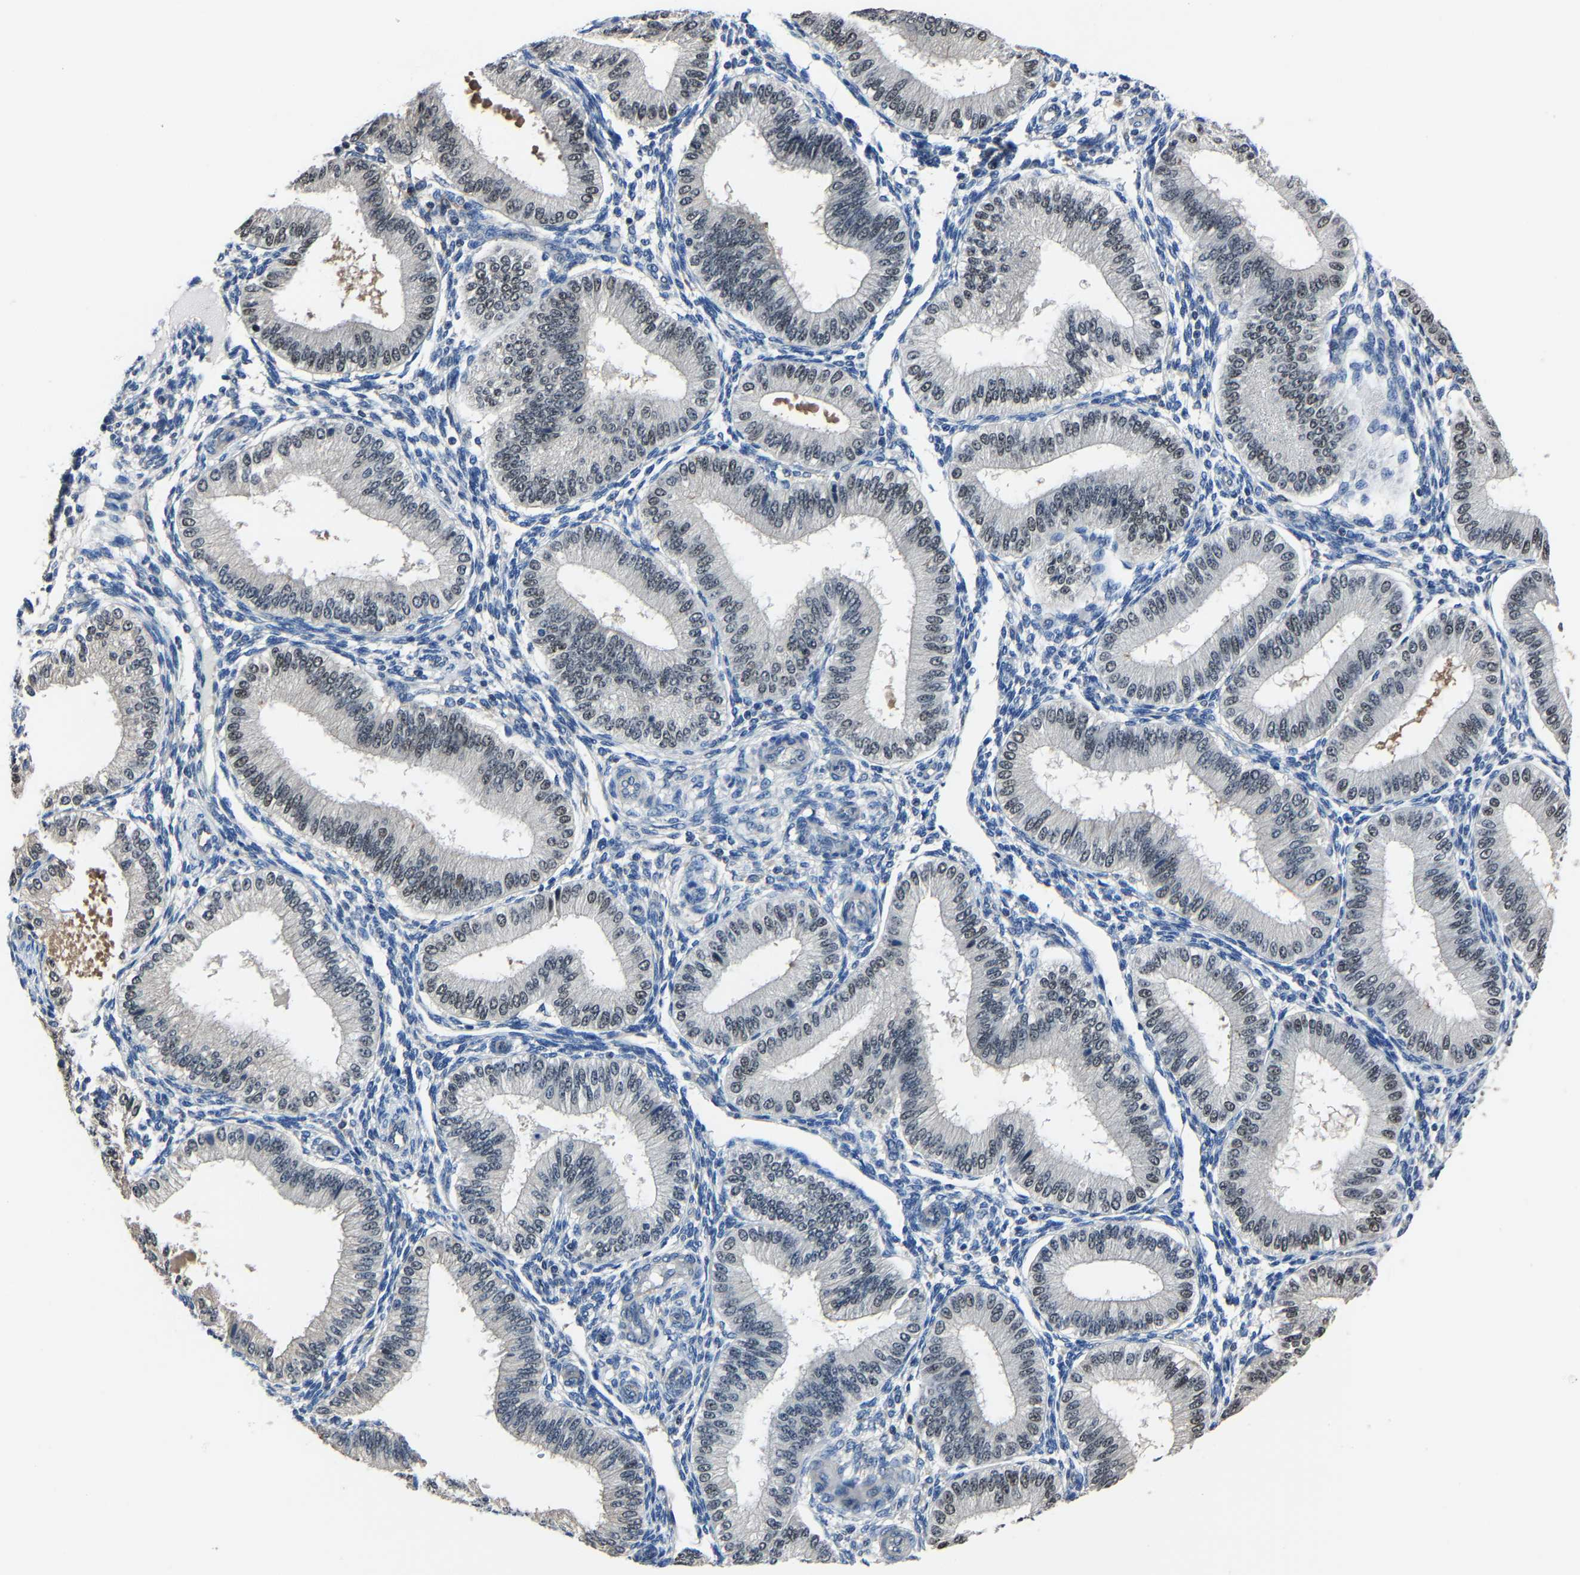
{"staining": {"intensity": "negative", "quantity": "none", "location": "none"}, "tissue": "endometrium", "cell_type": "Cells in endometrial stroma", "image_type": "normal", "snomed": [{"axis": "morphology", "description": "Normal tissue, NOS"}, {"axis": "topography", "description": "Endometrium"}], "caption": "The immunohistochemistry histopathology image has no significant expression in cells in endometrial stroma of endometrium.", "gene": "STRBP", "patient": {"sex": "female", "age": 39}}